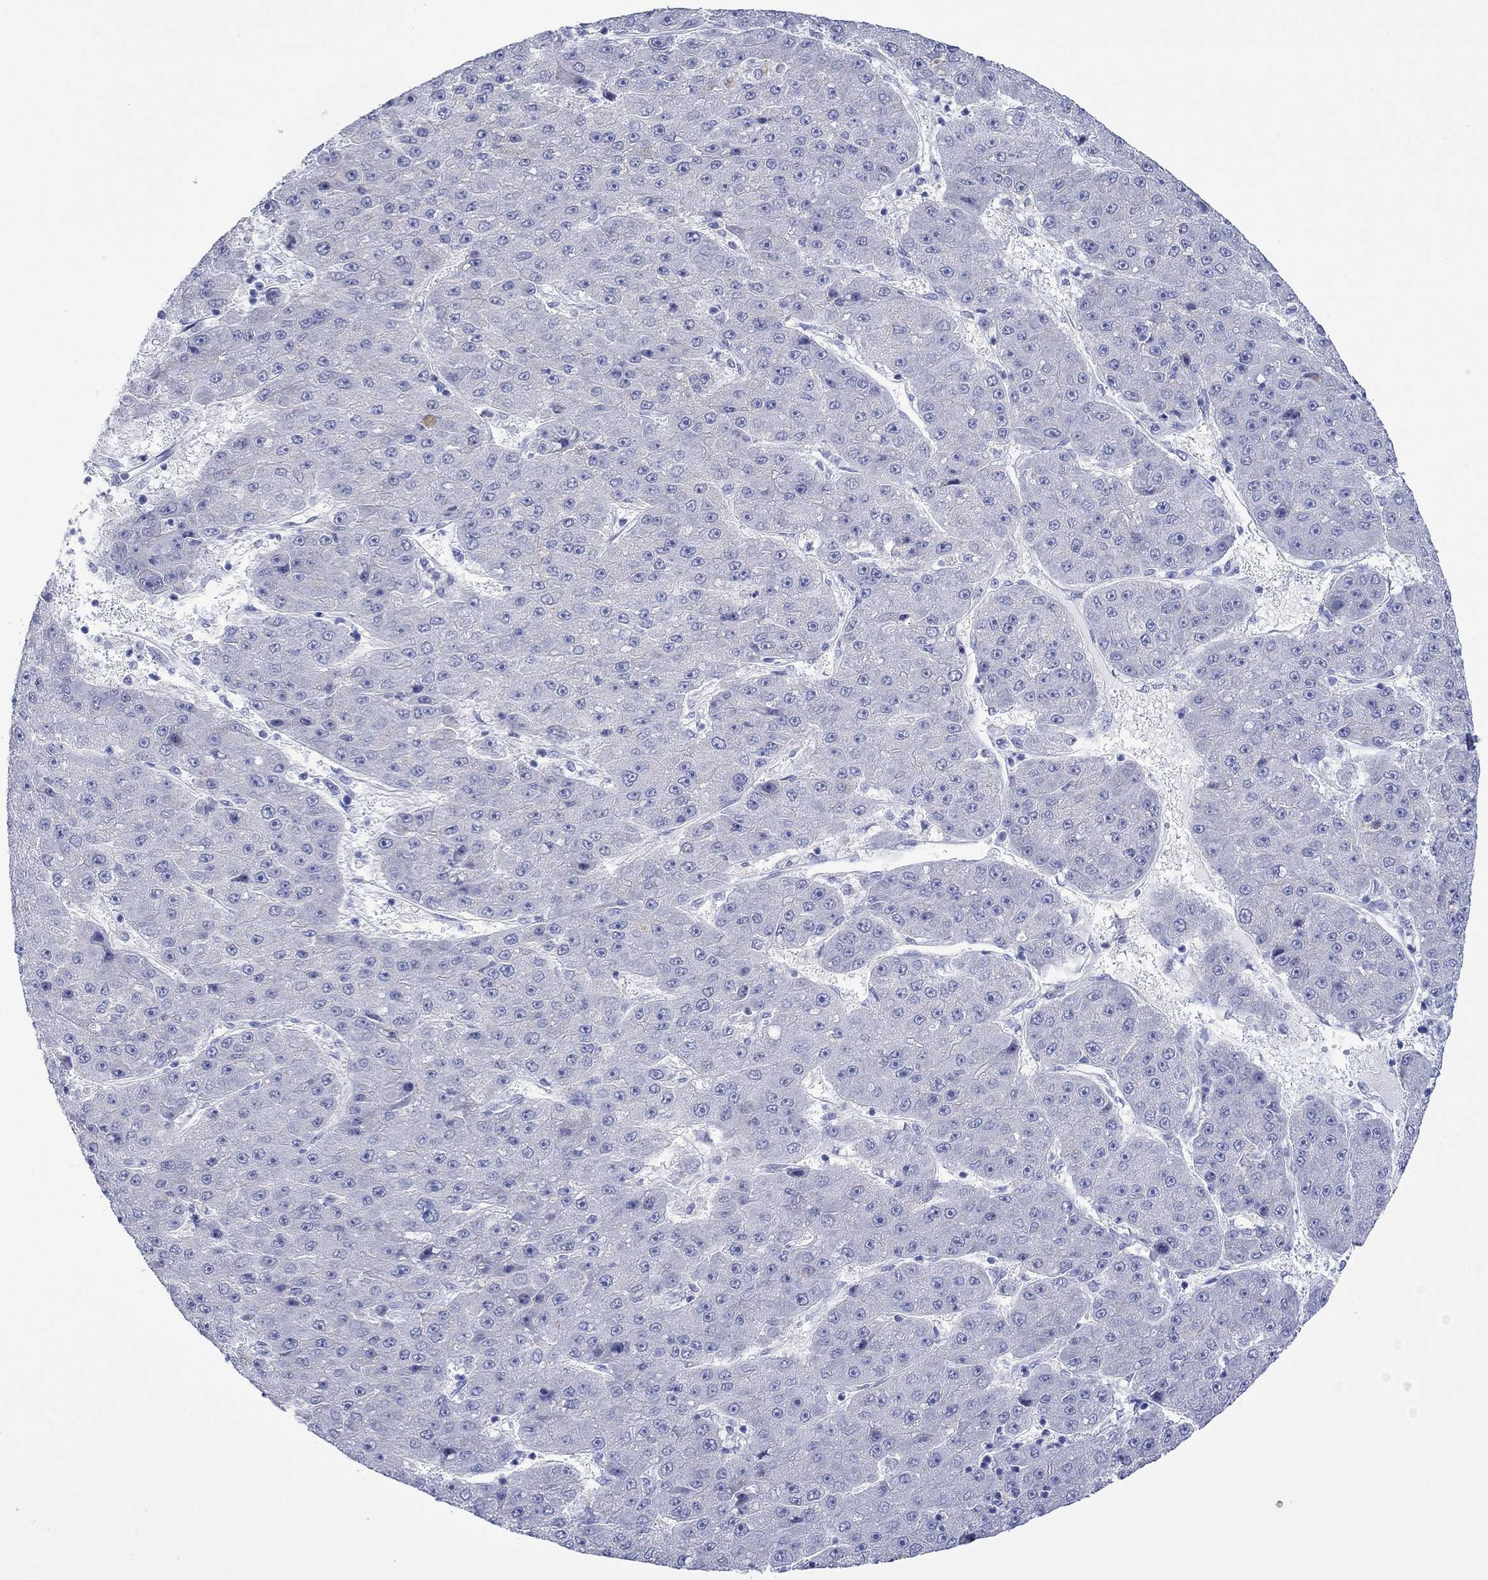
{"staining": {"intensity": "negative", "quantity": "none", "location": "none"}, "tissue": "liver cancer", "cell_type": "Tumor cells", "image_type": "cancer", "snomed": [{"axis": "morphology", "description": "Carcinoma, Hepatocellular, NOS"}, {"axis": "topography", "description": "Liver"}], "caption": "Human hepatocellular carcinoma (liver) stained for a protein using immunohistochemistry (IHC) demonstrates no staining in tumor cells.", "gene": "MLANA", "patient": {"sex": "male", "age": 67}}